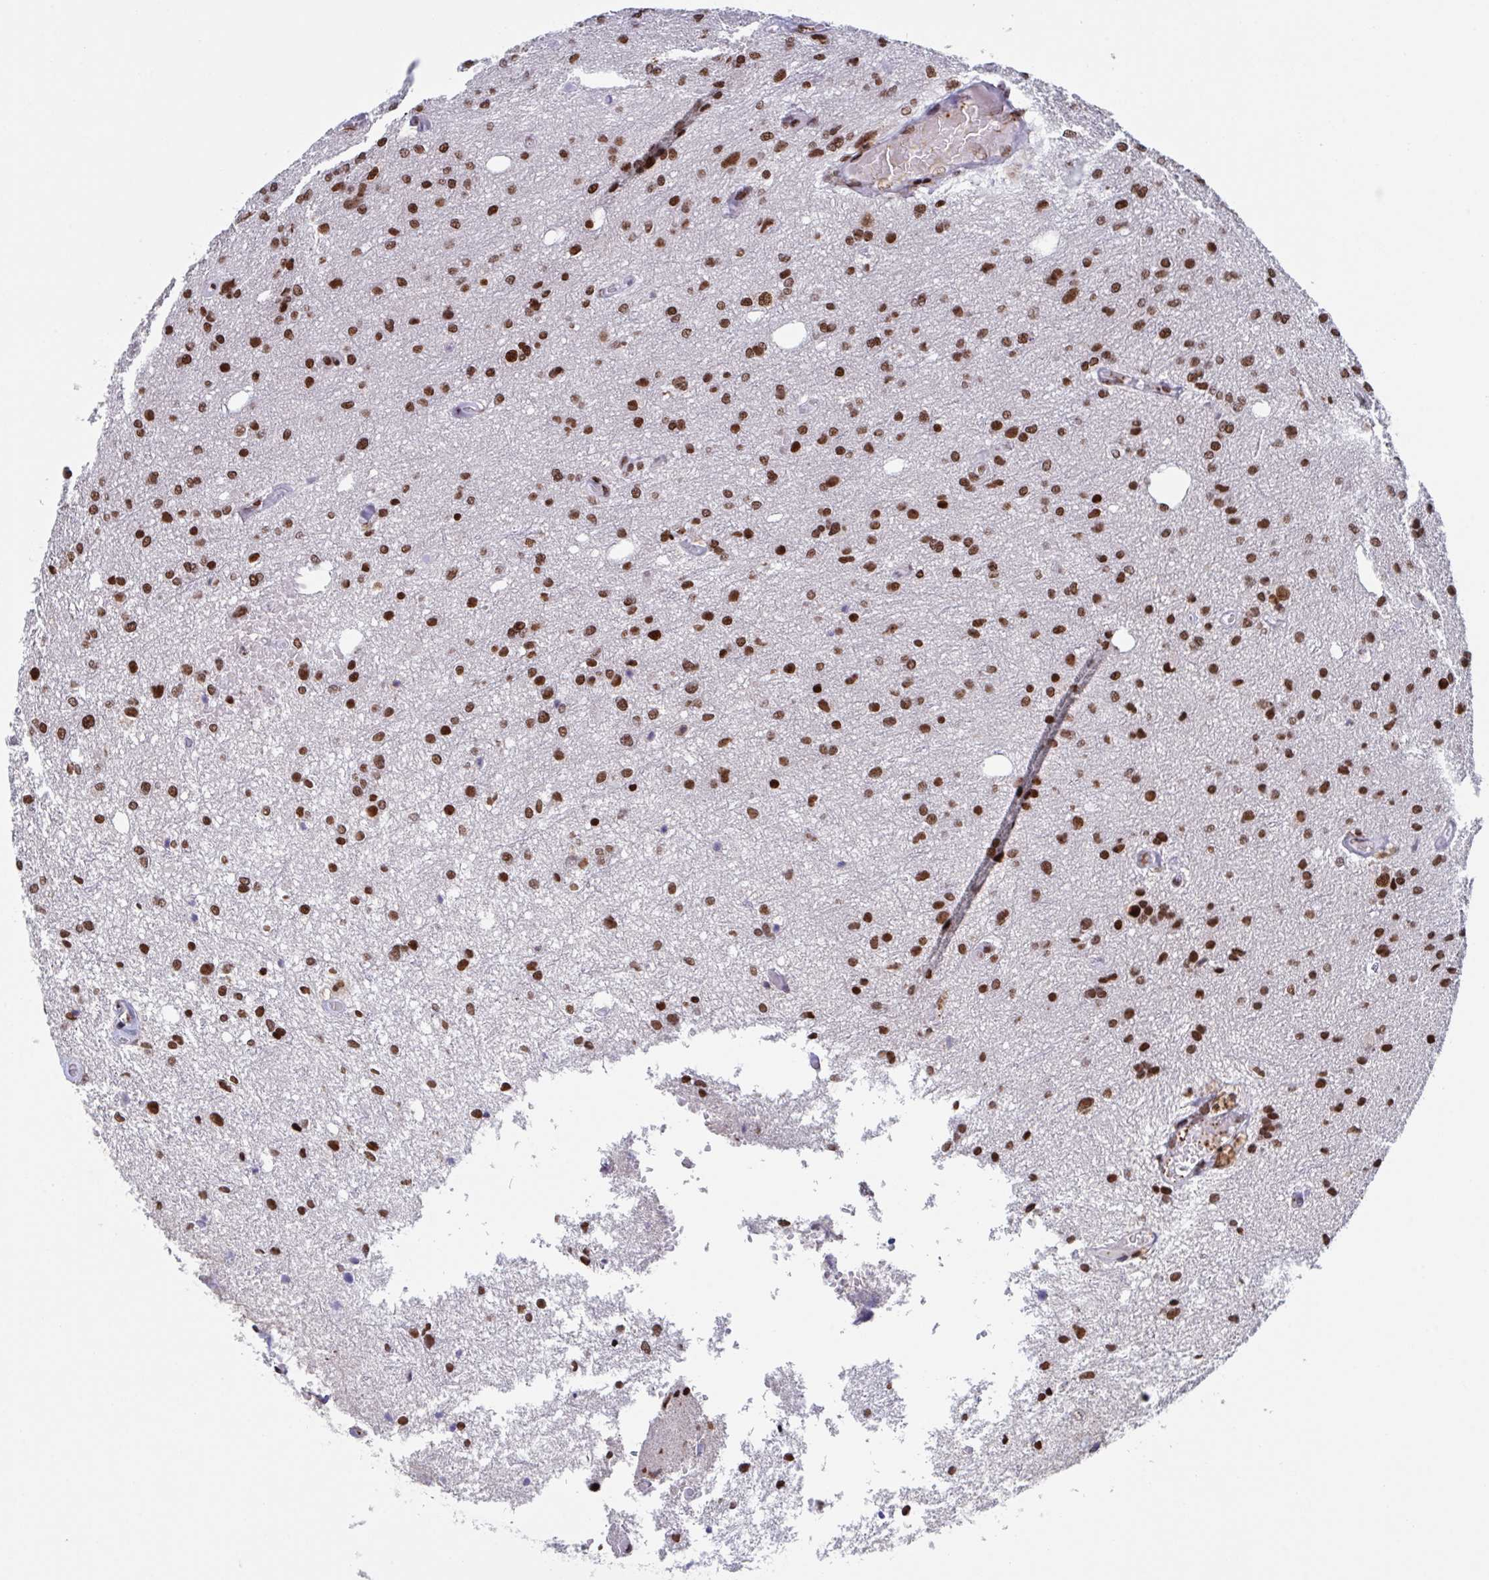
{"staining": {"intensity": "strong", "quantity": ">75%", "location": "nuclear"}, "tissue": "glioma", "cell_type": "Tumor cells", "image_type": "cancer", "snomed": [{"axis": "morphology", "description": "Glioma, malignant, Low grade"}, {"axis": "topography", "description": "Brain"}], "caption": "Protein expression analysis of human malignant glioma (low-grade) reveals strong nuclear positivity in about >75% of tumor cells.", "gene": "ZNF607", "patient": {"sex": "male", "age": 26}}